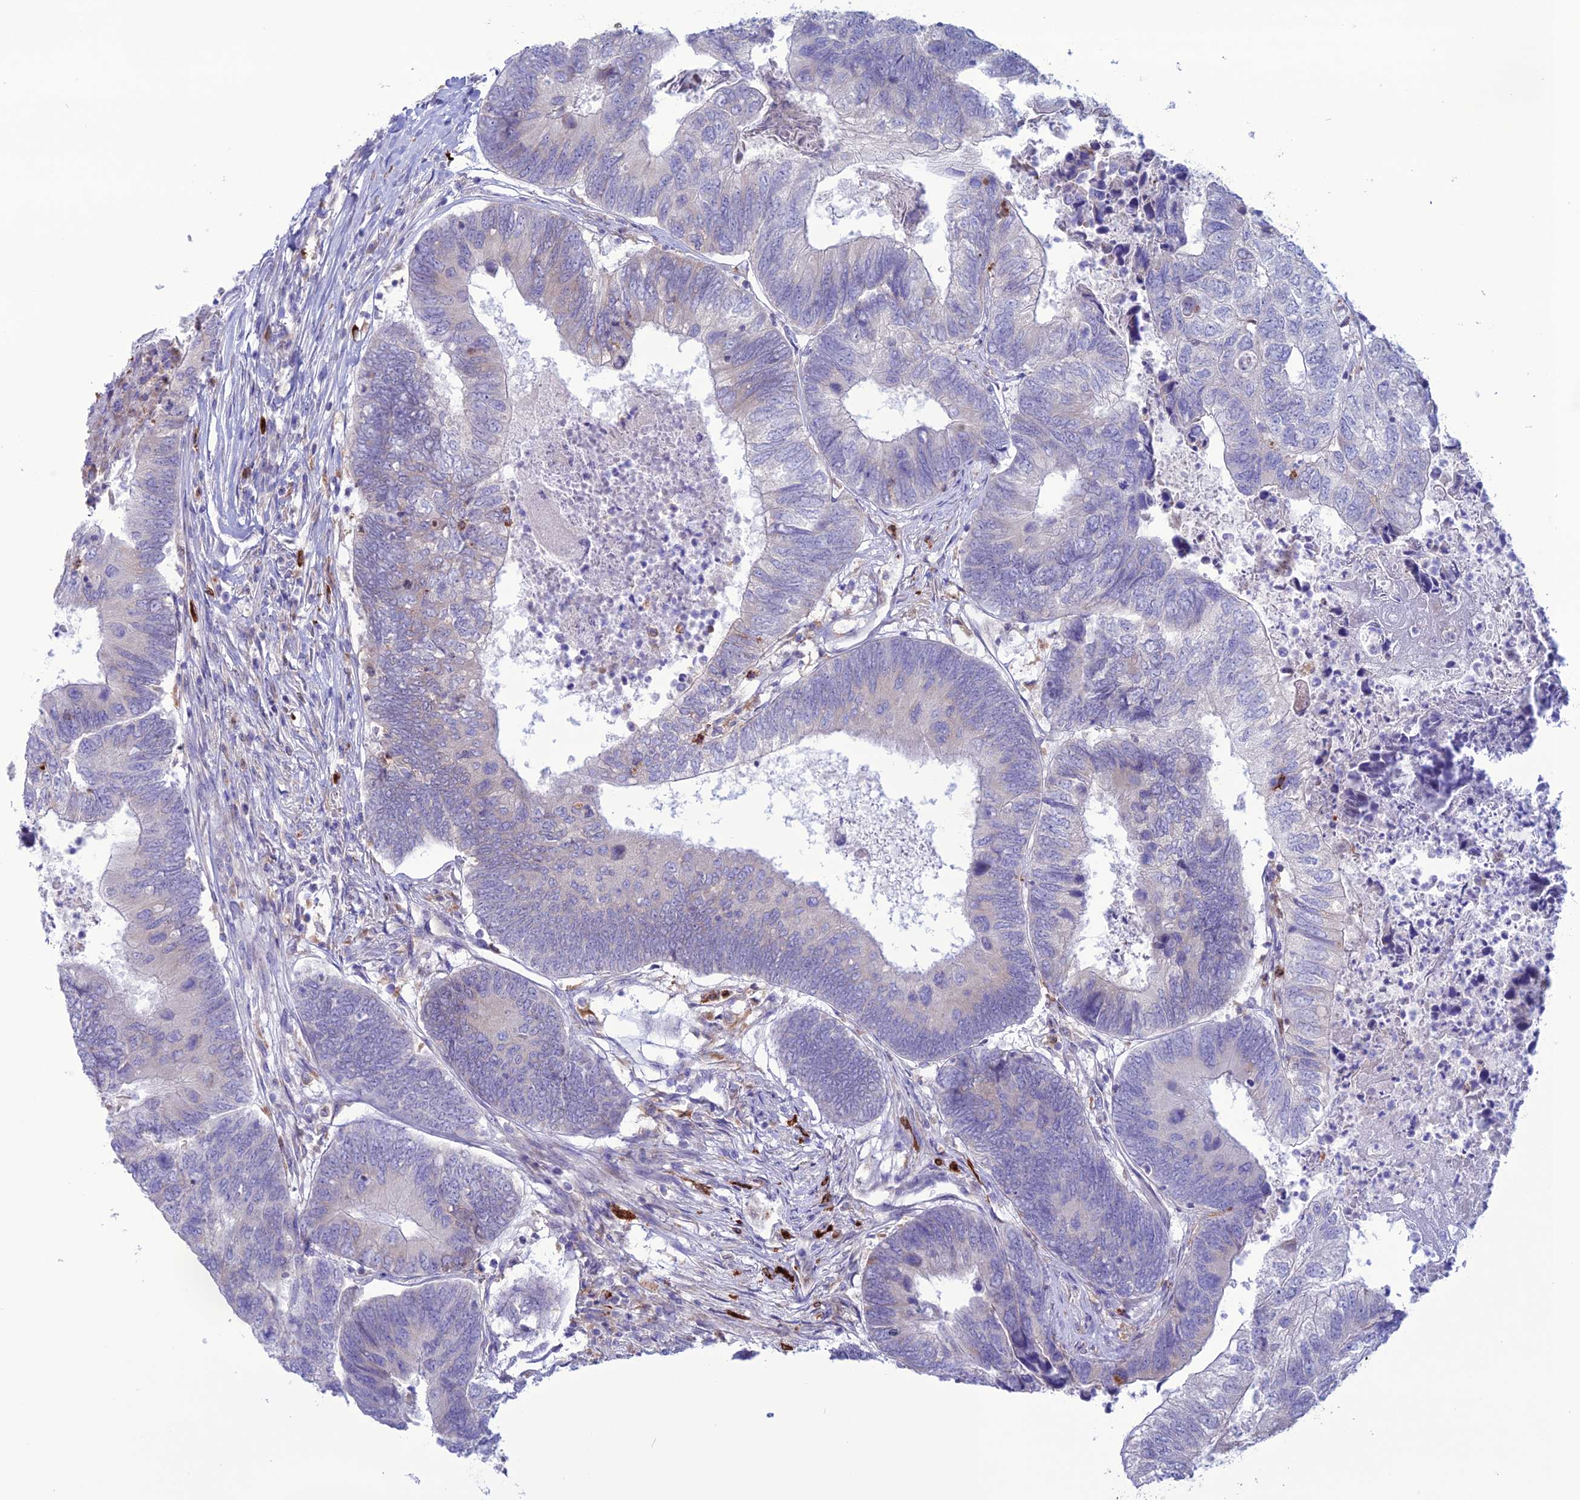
{"staining": {"intensity": "negative", "quantity": "none", "location": "none"}, "tissue": "colorectal cancer", "cell_type": "Tumor cells", "image_type": "cancer", "snomed": [{"axis": "morphology", "description": "Adenocarcinoma, NOS"}, {"axis": "topography", "description": "Colon"}], "caption": "Human colorectal cancer (adenocarcinoma) stained for a protein using immunohistochemistry exhibits no staining in tumor cells.", "gene": "CLCN7", "patient": {"sex": "female", "age": 67}}